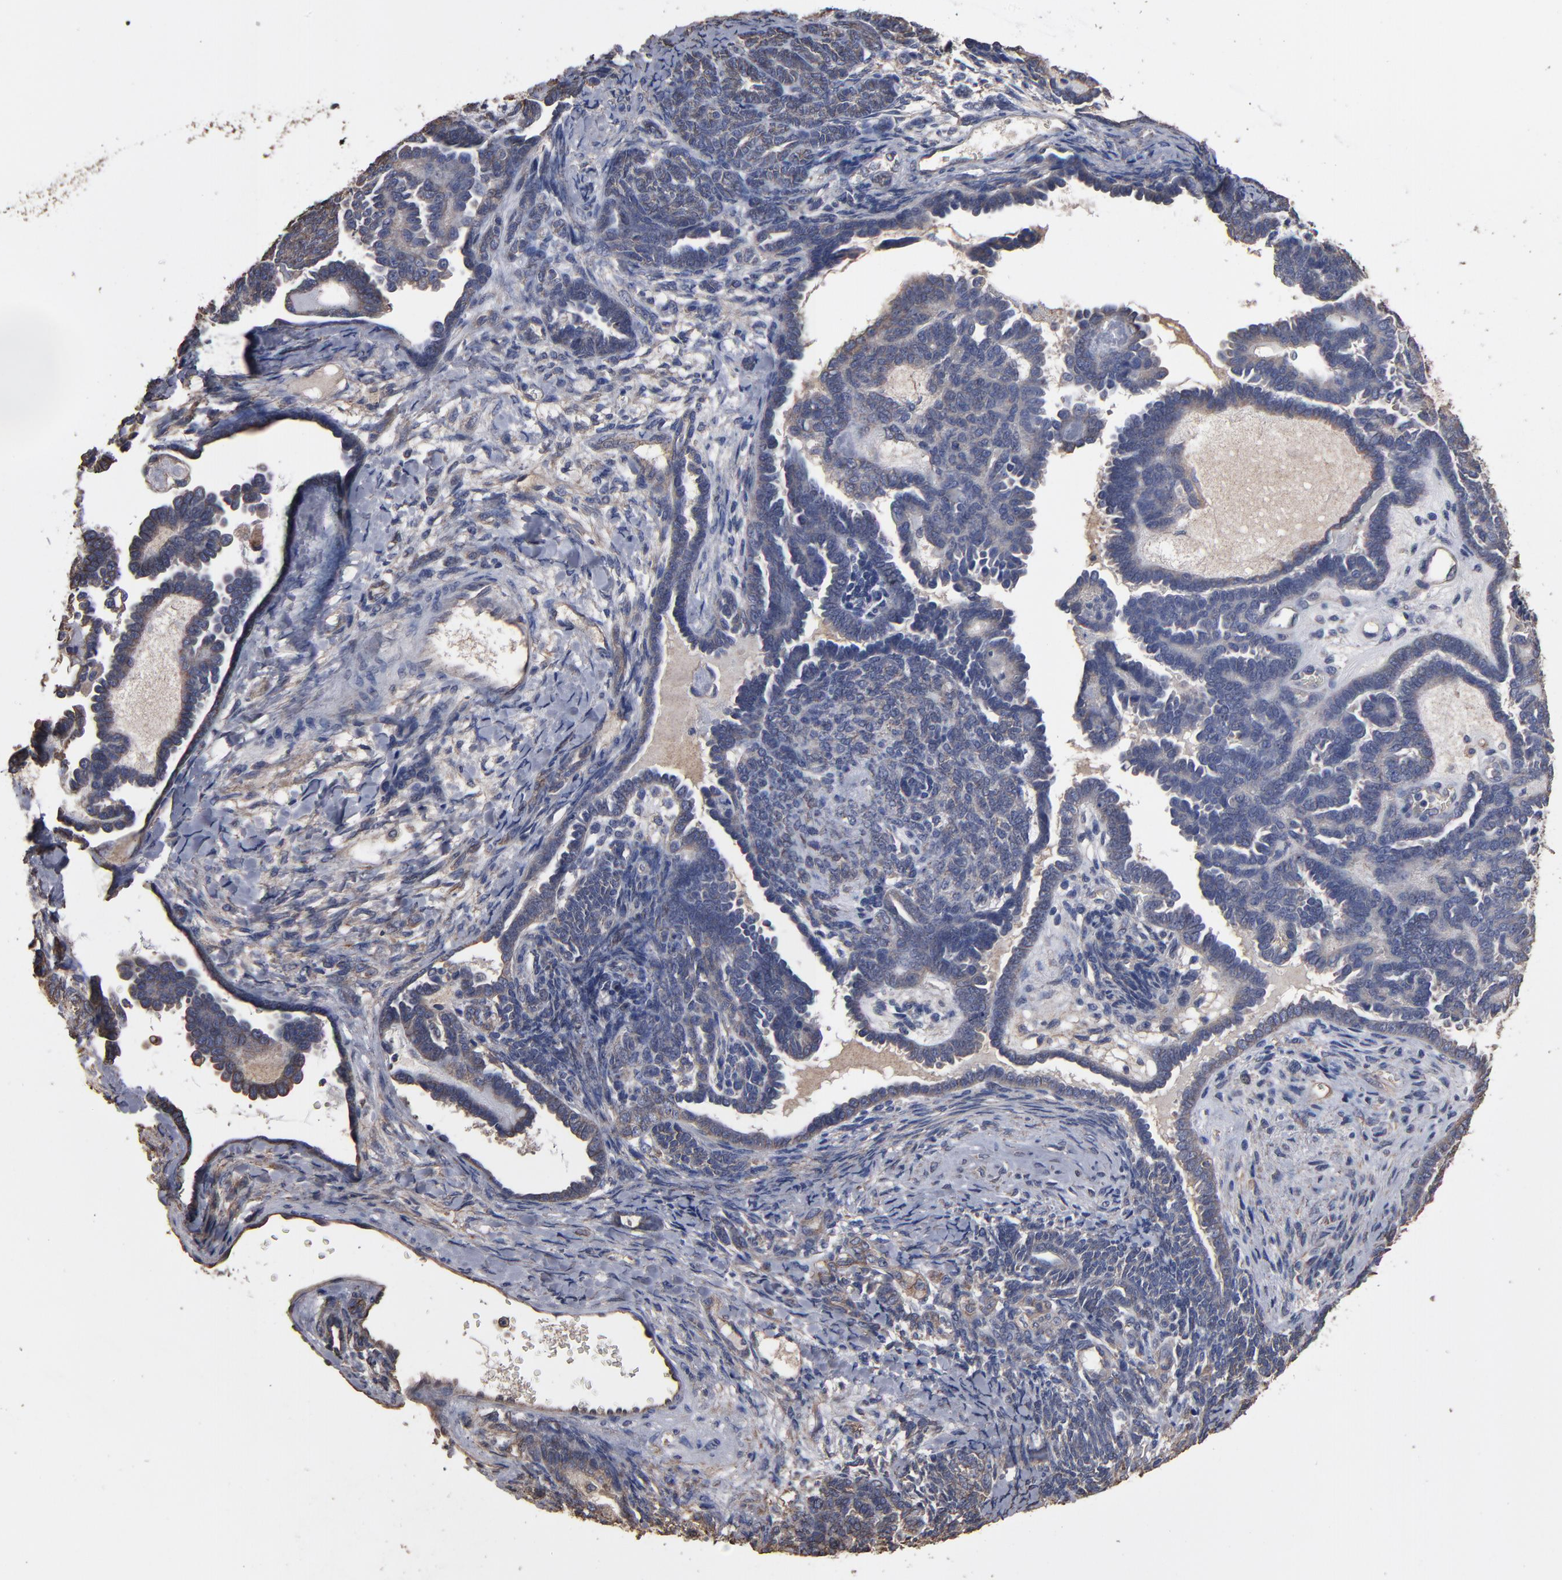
{"staining": {"intensity": "moderate", "quantity": "<25%", "location": "cytoplasmic/membranous"}, "tissue": "endometrial cancer", "cell_type": "Tumor cells", "image_type": "cancer", "snomed": [{"axis": "morphology", "description": "Neoplasm, malignant, NOS"}, {"axis": "topography", "description": "Endometrium"}], "caption": "Protein staining of endometrial cancer (neoplasm (malignant)) tissue displays moderate cytoplasmic/membranous staining in approximately <25% of tumor cells.", "gene": "DMD", "patient": {"sex": "female", "age": 74}}